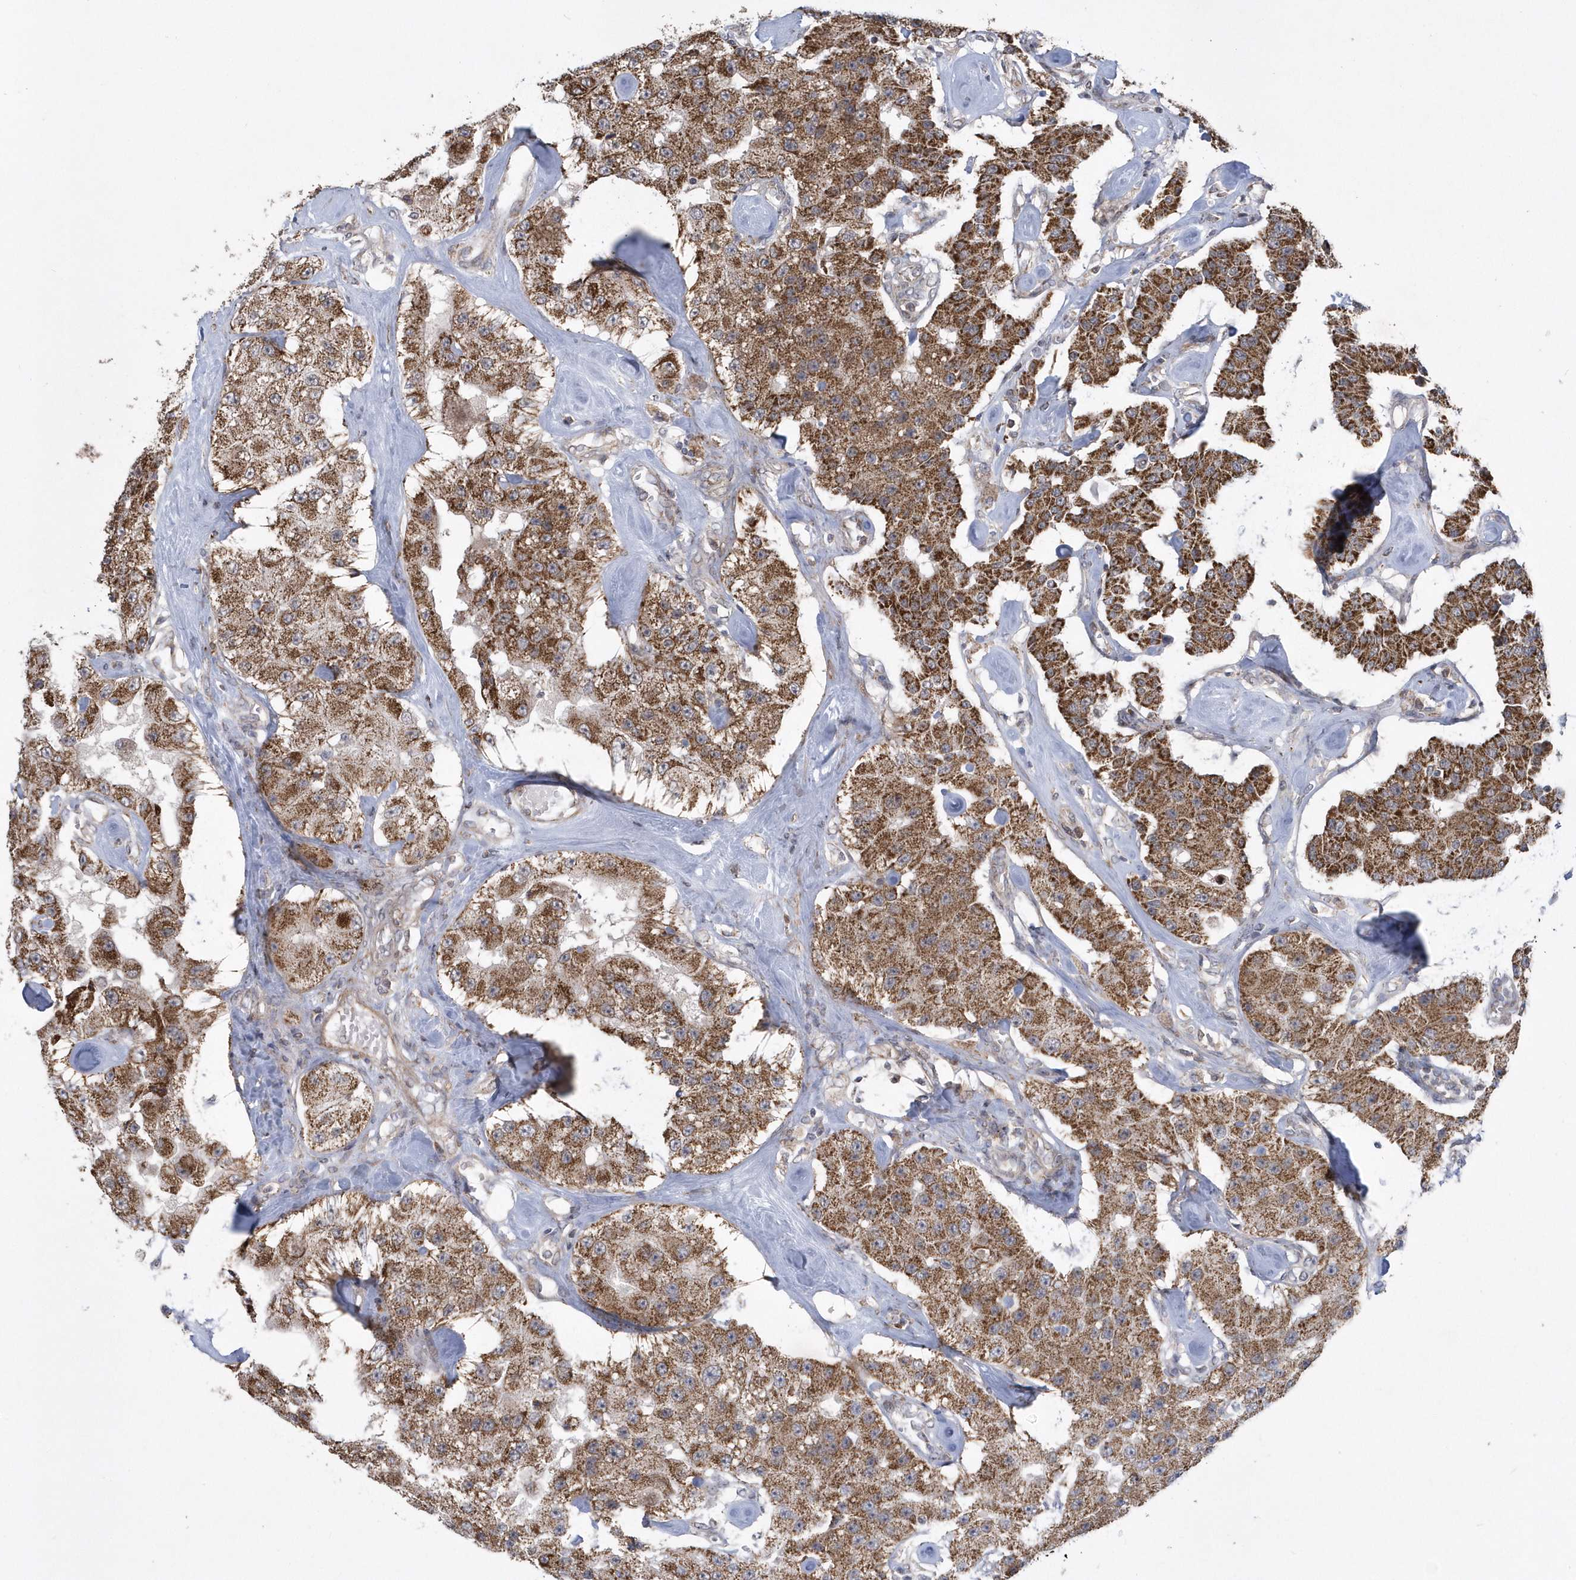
{"staining": {"intensity": "strong", "quantity": ">75%", "location": "cytoplasmic/membranous"}, "tissue": "carcinoid", "cell_type": "Tumor cells", "image_type": "cancer", "snomed": [{"axis": "morphology", "description": "Carcinoid, malignant, NOS"}, {"axis": "topography", "description": "Pancreas"}], "caption": "IHC image of neoplastic tissue: carcinoid (malignant) stained using immunohistochemistry displays high levels of strong protein expression localized specifically in the cytoplasmic/membranous of tumor cells, appearing as a cytoplasmic/membranous brown color.", "gene": "SLX9", "patient": {"sex": "male", "age": 41}}